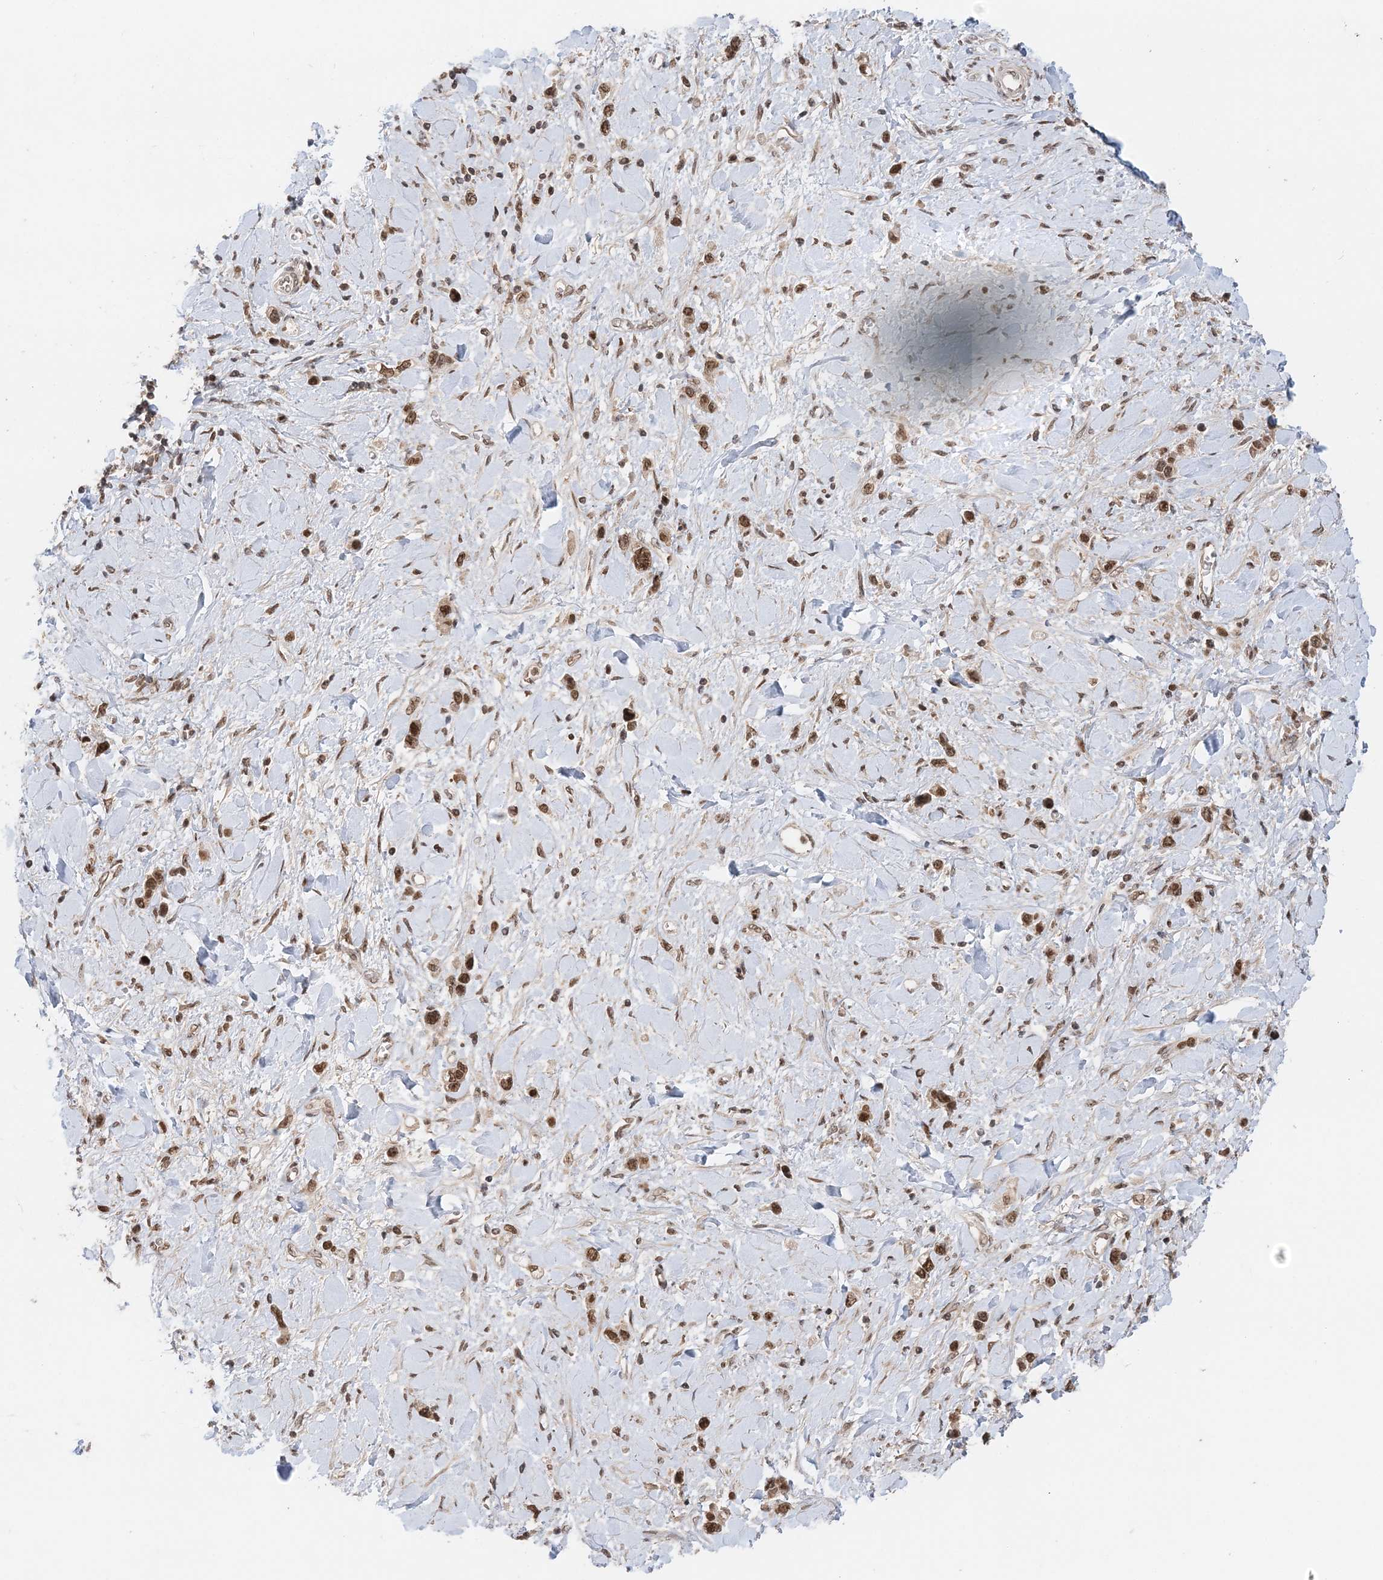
{"staining": {"intensity": "moderate", "quantity": ">75%", "location": "nuclear"}, "tissue": "stomach cancer", "cell_type": "Tumor cells", "image_type": "cancer", "snomed": [{"axis": "morphology", "description": "Normal tissue, NOS"}, {"axis": "morphology", "description": "Adenocarcinoma, NOS"}, {"axis": "topography", "description": "Stomach, upper"}, {"axis": "topography", "description": "Stomach"}], "caption": "A brown stain shows moderate nuclear positivity of a protein in human adenocarcinoma (stomach) tumor cells.", "gene": "NOA1", "patient": {"sex": "female", "age": 65}}